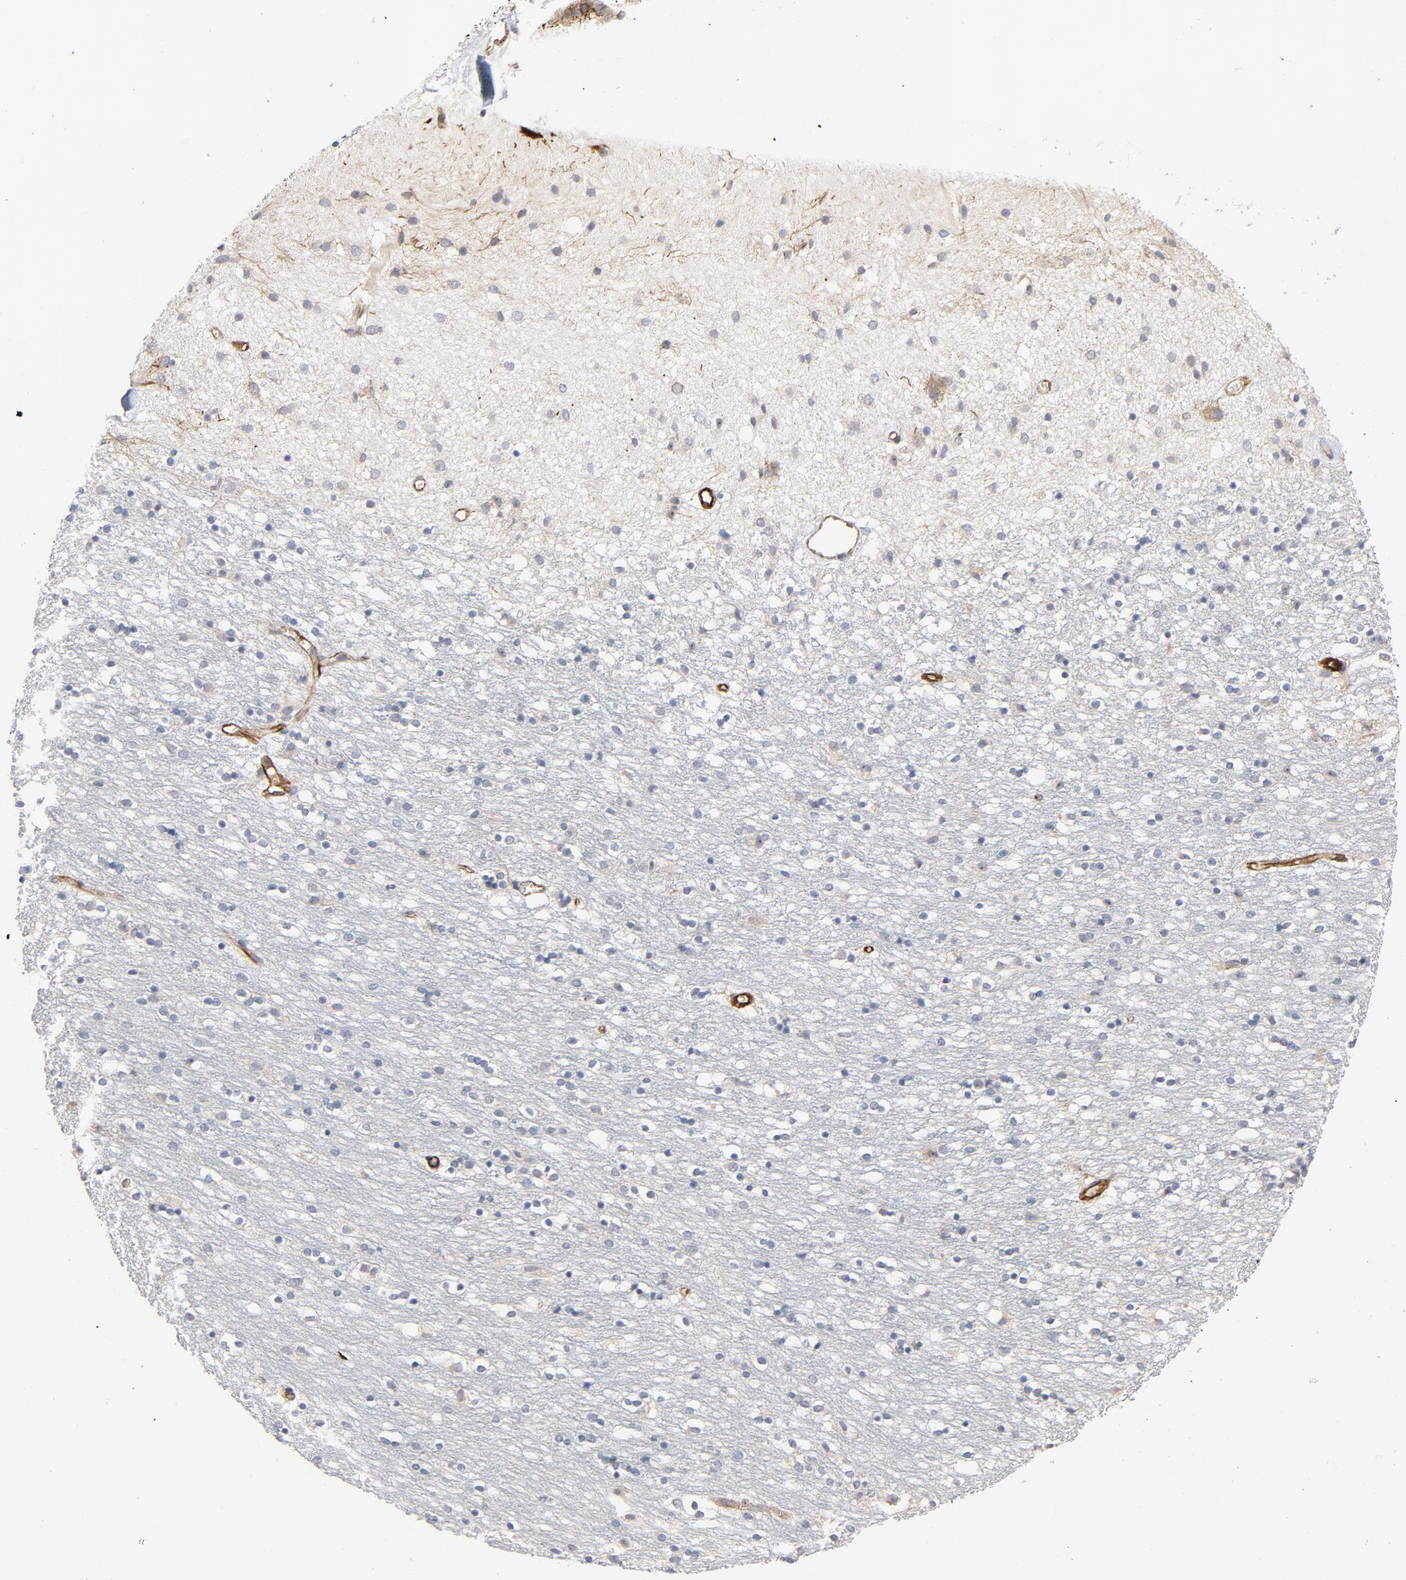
{"staining": {"intensity": "moderate", "quantity": "<25%", "location": "nuclear"}, "tissue": "caudate", "cell_type": "Glial cells", "image_type": "normal", "snomed": [{"axis": "morphology", "description": "Normal tissue, NOS"}, {"axis": "topography", "description": "Lateral ventricle wall"}], "caption": "Caudate stained for a protein demonstrates moderate nuclear positivity in glial cells. (DAB IHC, brown staining for protein, blue staining for nuclei).", "gene": "FAM118A", "patient": {"sex": "female", "age": 54}}